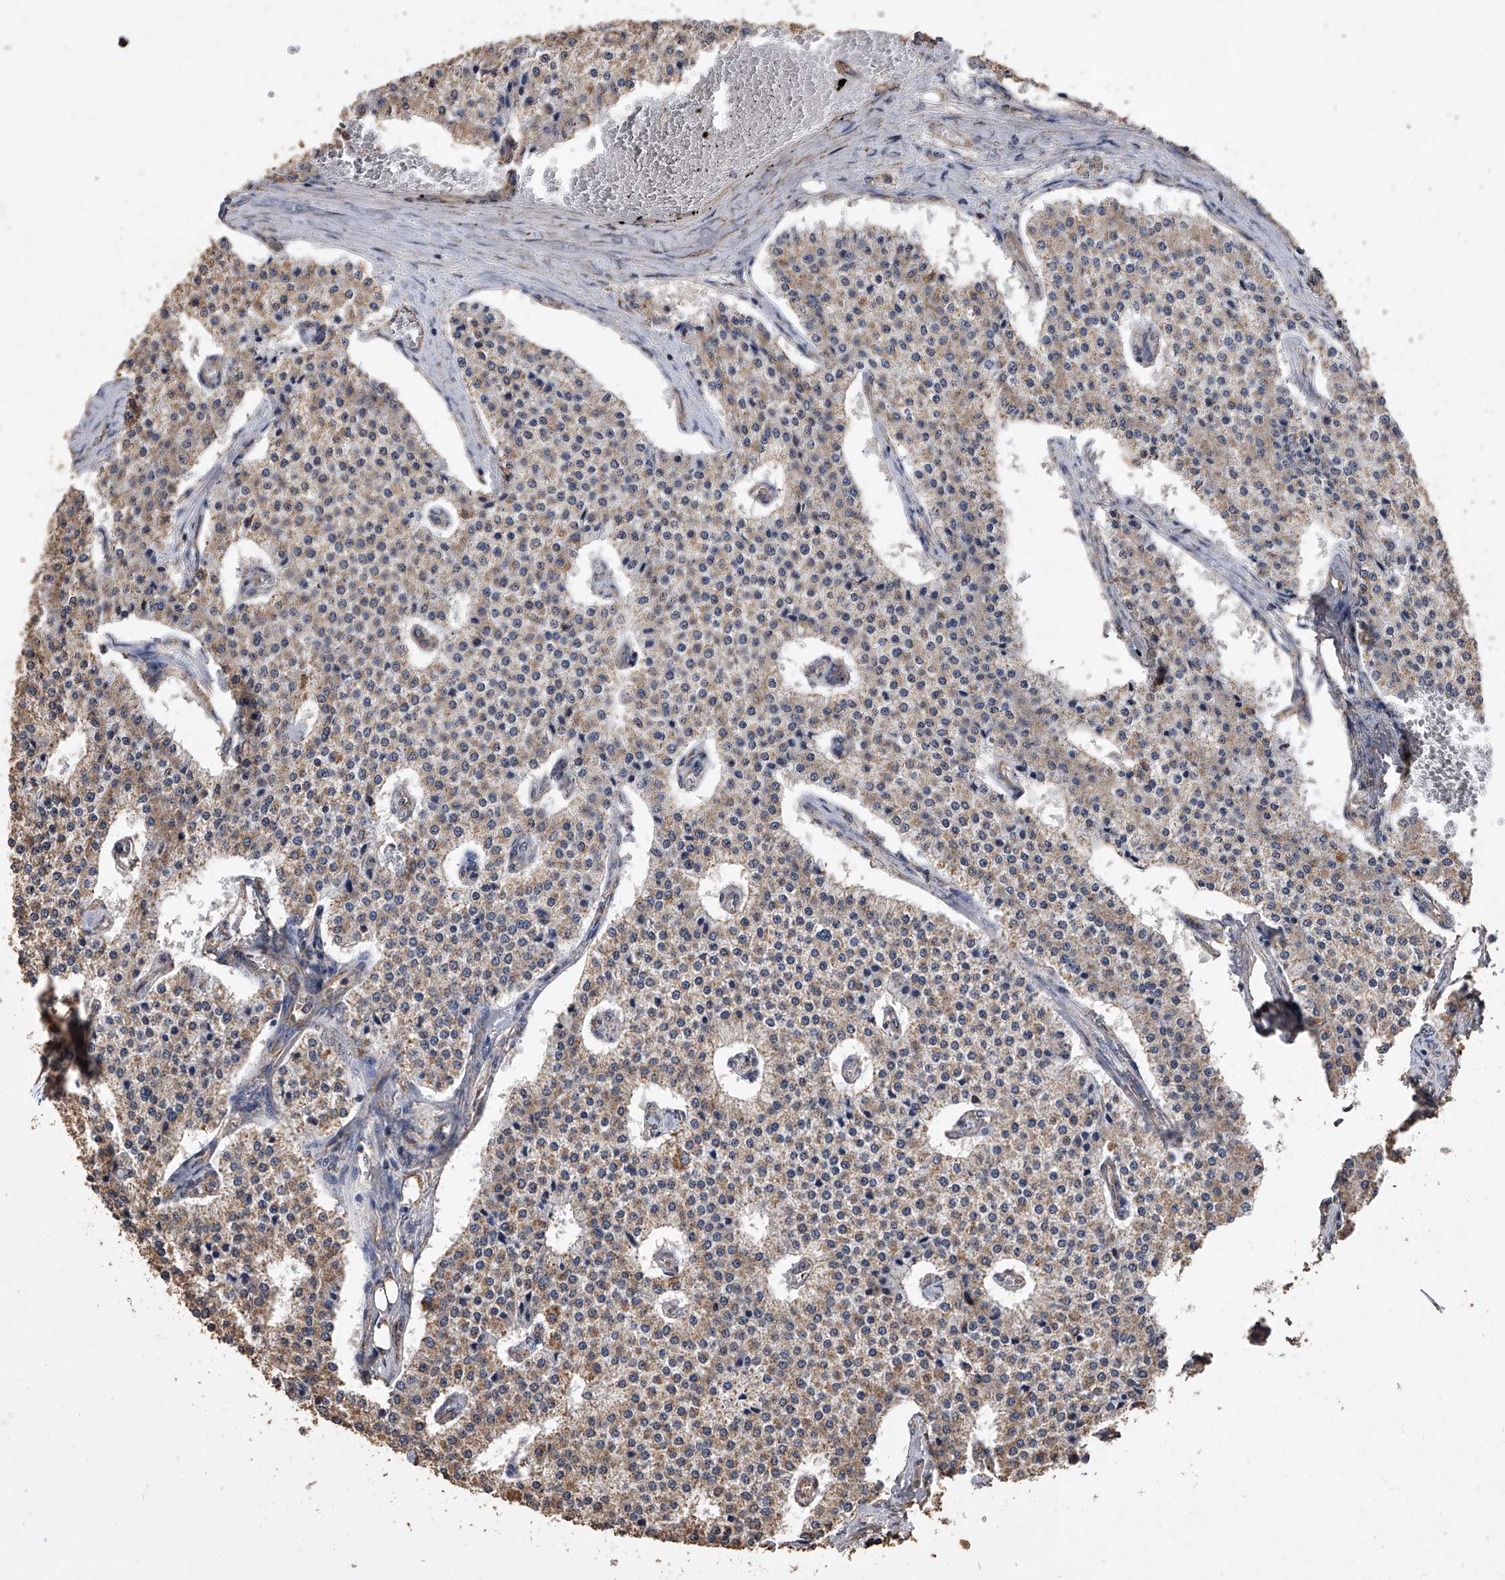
{"staining": {"intensity": "moderate", "quantity": "25%-75%", "location": "cytoplasmic/membranous"}, "tissue": "carcinoid", "cell_type": "Tumor cells", "image_type": "cancer", "snomed": [{"axis": "morphology", "description": "Carcinoid, malignant, NOS"}, {"axis": "topography", "description": "Colon"}], "caption": "Brown immunohistochemical staining in human carcinoid (malignant) demonstrates moderate cytoplasmic/membranous expression in approximately 25%-75% of tumor cells.", "gene": "MRPL28", "patient": {"sex": "female", "age": 52}}